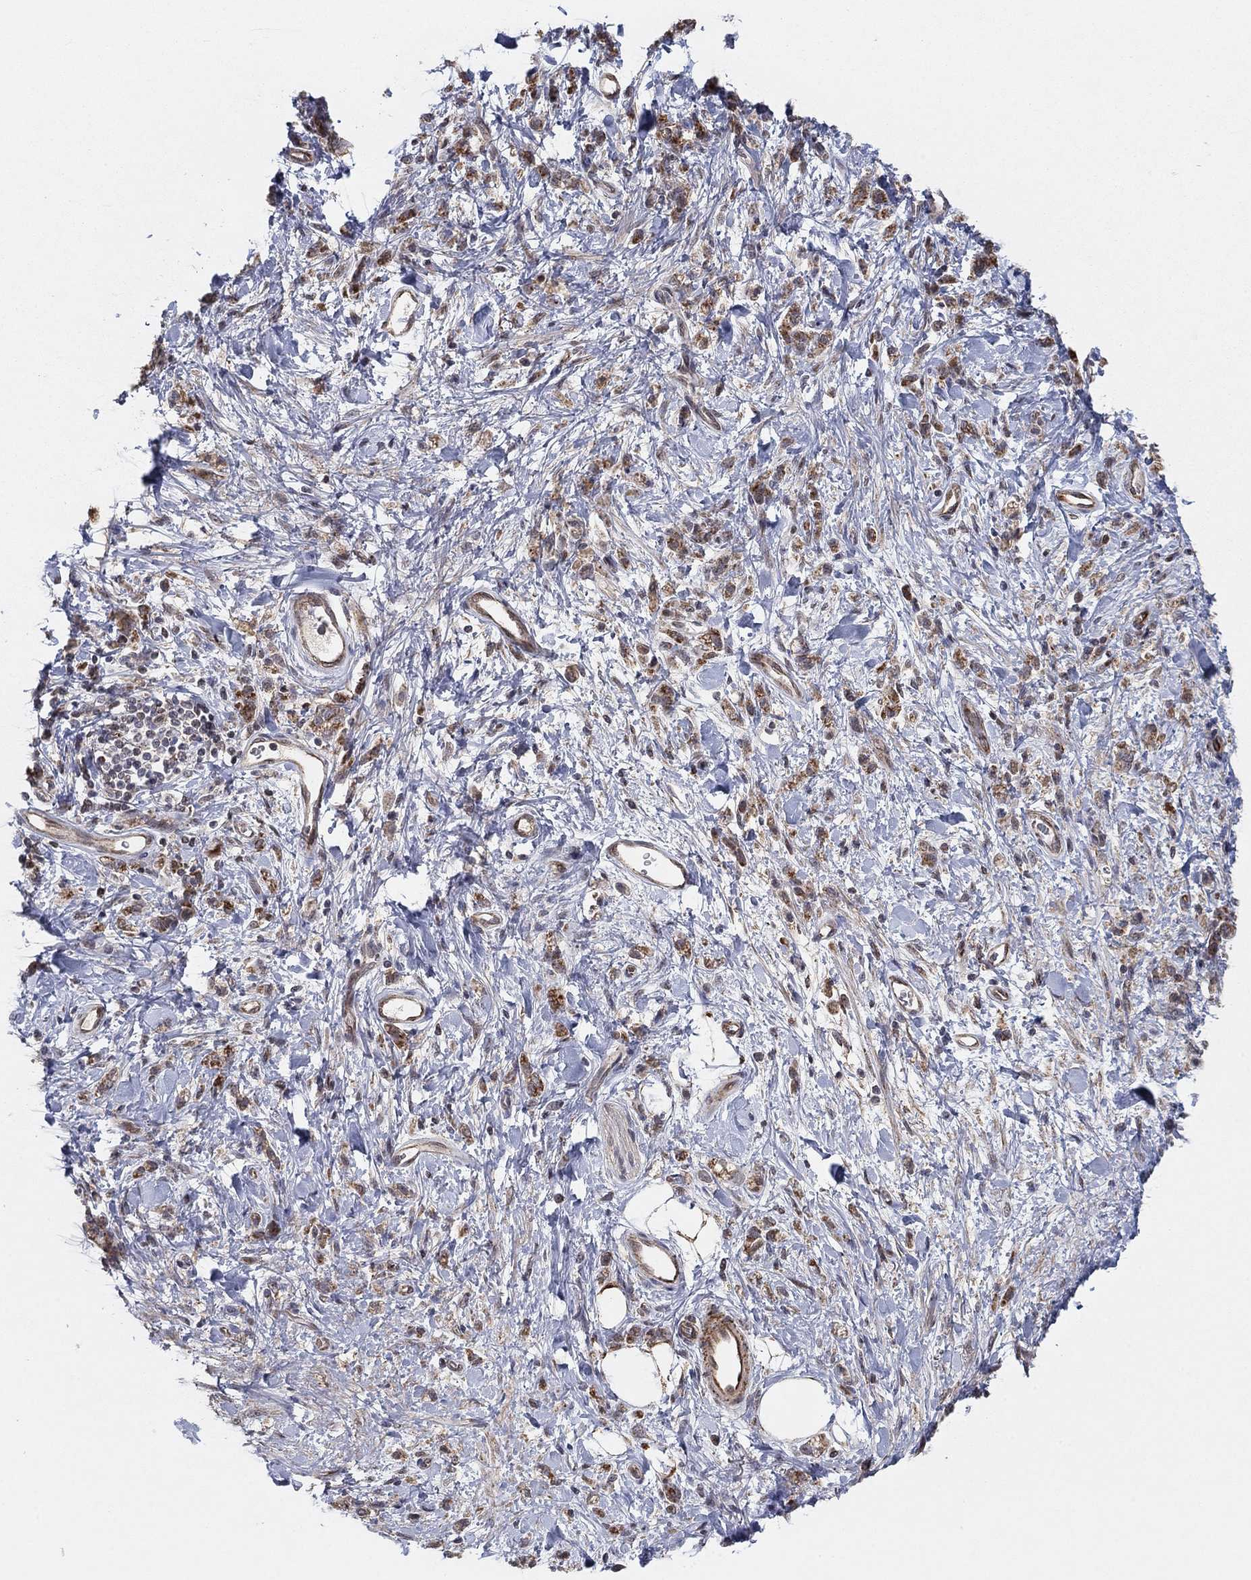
{"staining": {"intensity": "moderate", "quantity": "25%-75%", "location": "cytoplasmic/membranous"}, "tissue": "stomach cancer", "cell_type": "Tumor cells", "image_type": "cancer", "snomed": [{"axis": "morphology", "description": "Adenocarcinoma, NOS"}, {"axis": "topography", "description": "Stomach"}], "caption": "Immunohistochemical staining of human stomach cancer shows medium levels of moderate cytoplasmic/membranous protein staining in approximately 25%-75% of tumor cells.", "gene": "ZNF395", "patient": {"sex": "male", "age": 77}}